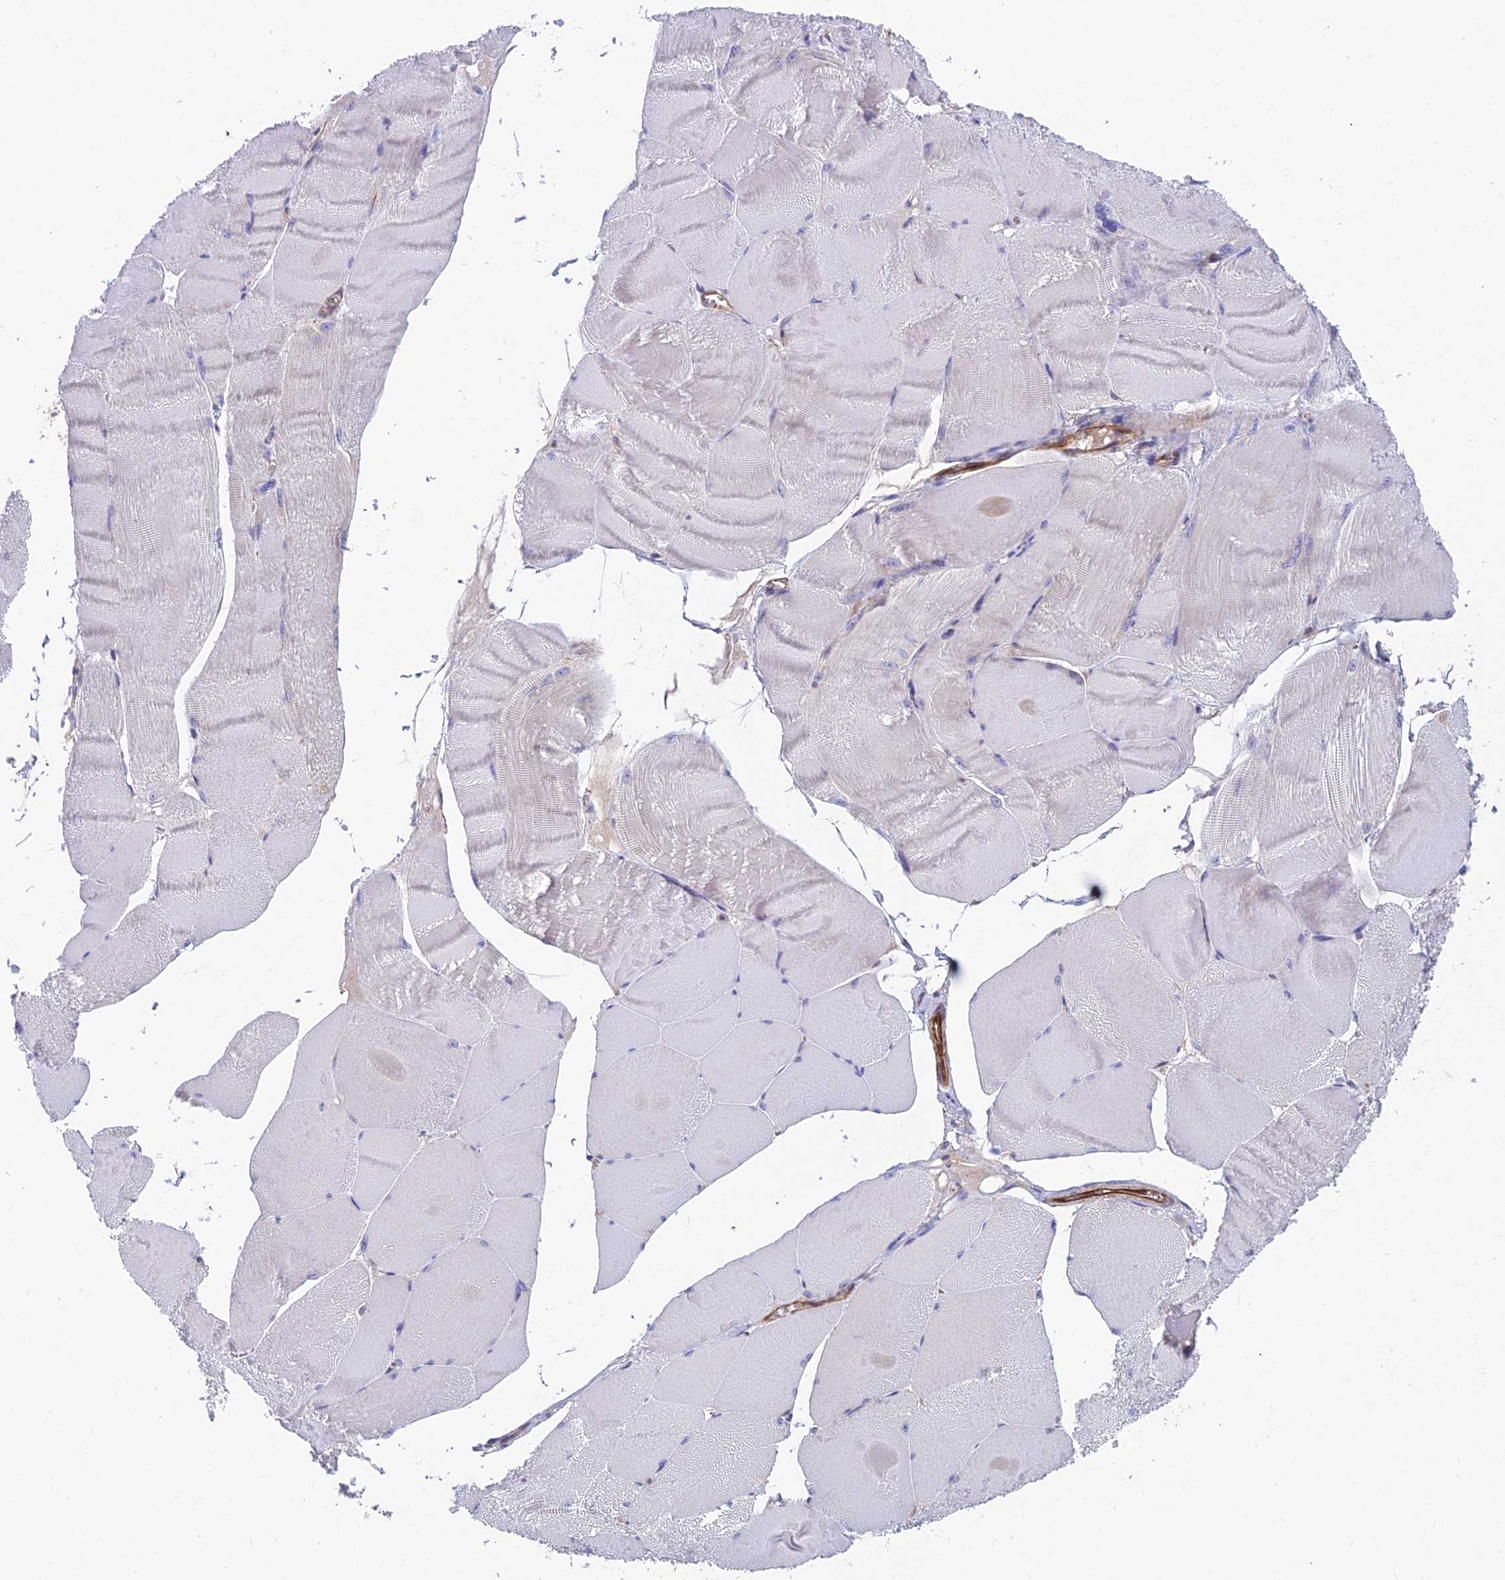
{"staining": {"intensity": "weak", "quantity": "<25%", "location": "cytoplasmic/membranous"}, "tissue": "skeletal muscle", "cell_type": "Myocytes", "image_type": "normal", "snomed": [{"axis": "morphology", "description": "Normal tissue, NOS"}, {"axis": "morphology", "description": "Basal cell carcinoma"}, {"axis": "topography", "description": "Skeletal muscle"}], "caption": "IHC micrograph of normal human skeletal muscle stained for a protein (brown), which exhibits no expression in myocytes.", "gene": "TIGD6", "patient": {"sex": "female", "age": 64}}